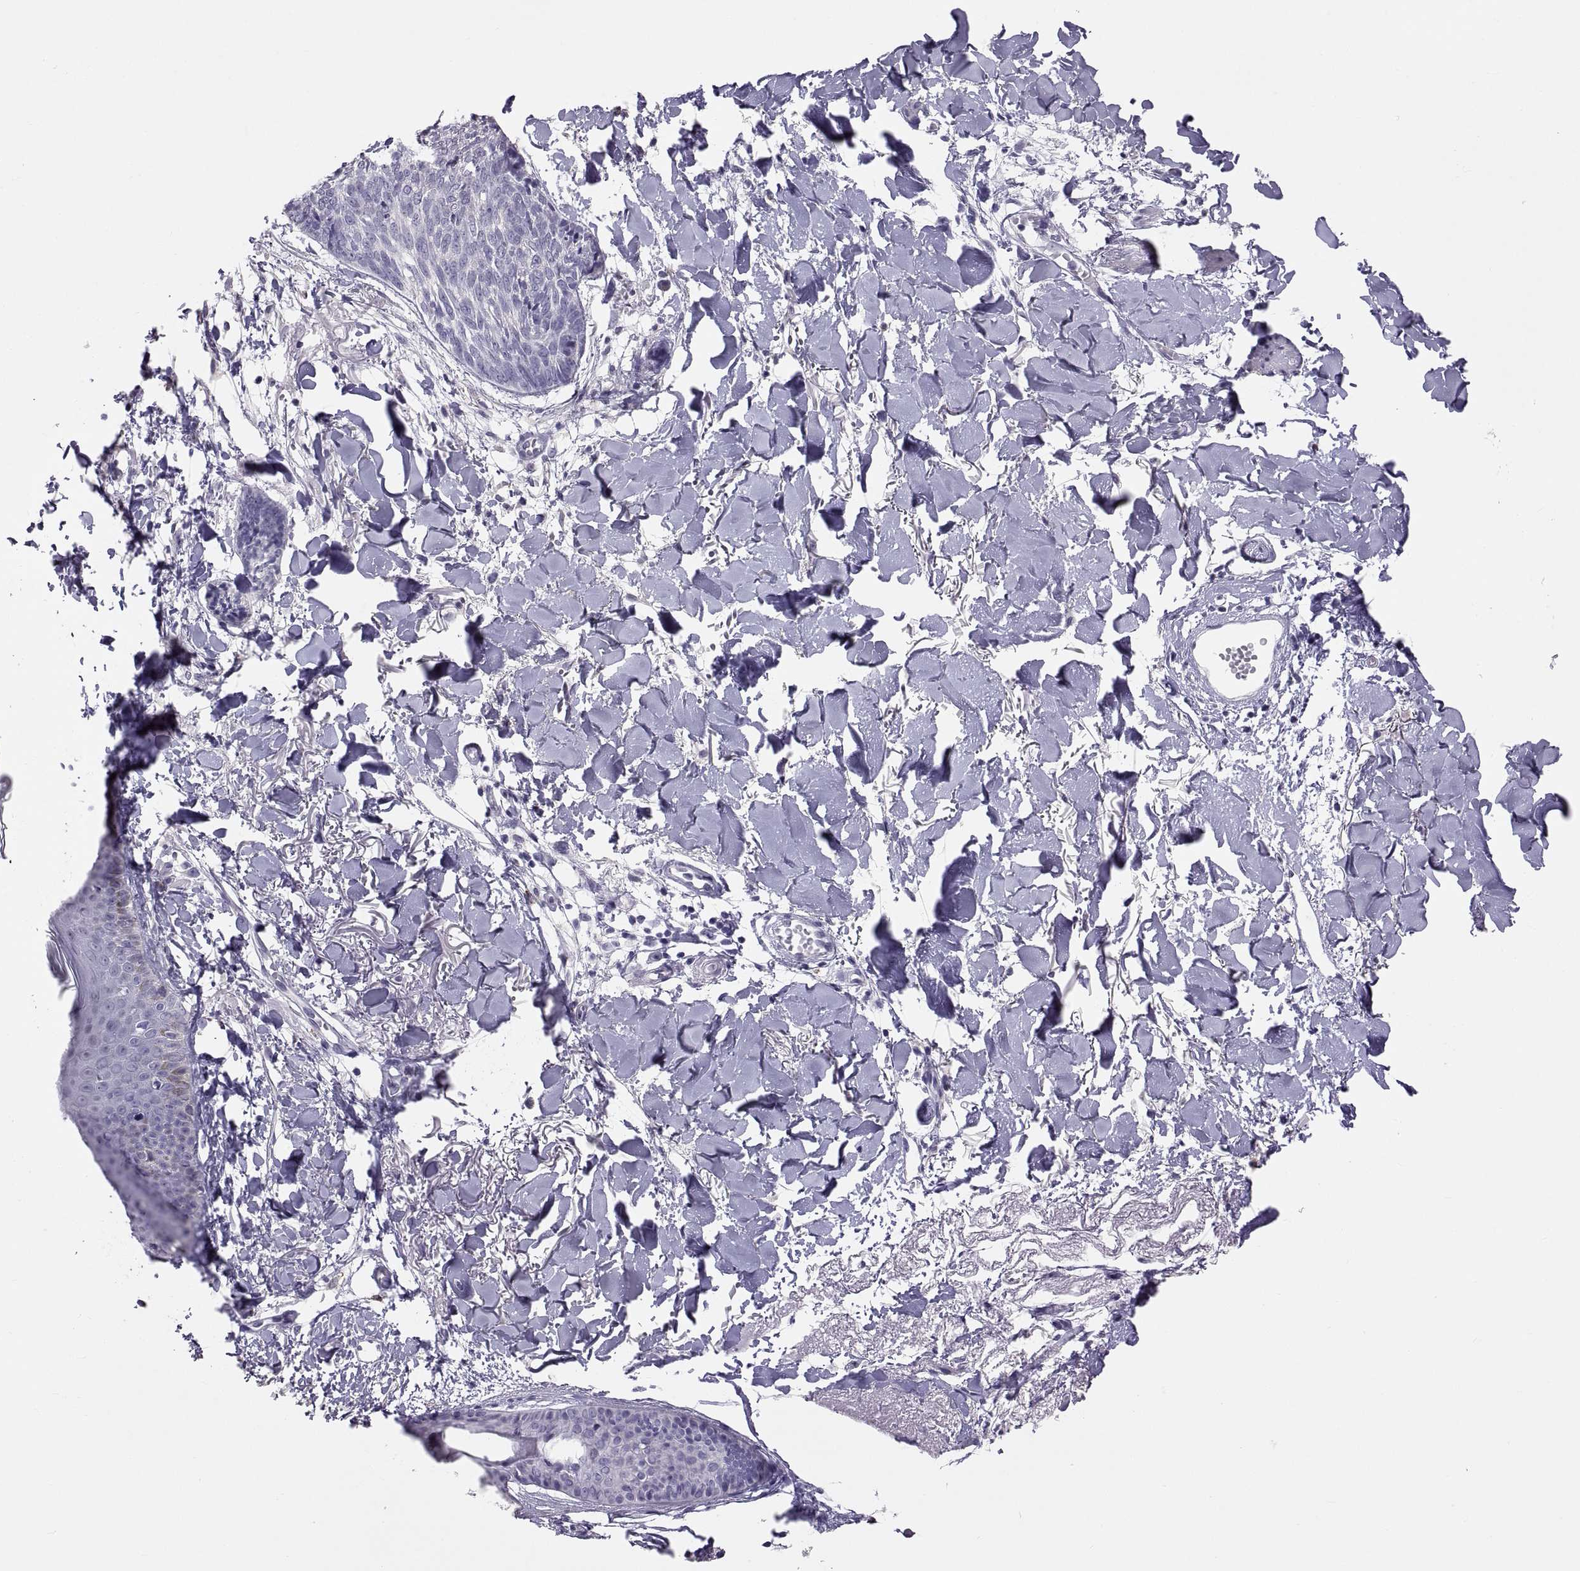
{"staining": {"intensity": "negative", "quantity": "none", "location": "none"}, "tissue": "skin cancer", "cell_type": "Tumor cells", "image_type": "cancer", "snomed": [{"axis": "morphology", "description": "Normal tissue, NOS"}, {"axis": "morphology", "description": "Basal cell carcinoma"}, {"axis": "topography", "description": "Skin"}], "caption": "This is a histopathology image of IHC staining of skin basal cell carcinoma, which shows no staining in tumor cells.", "gene": "FAM170A", "patient": {"sex": "male", "age": 84}}